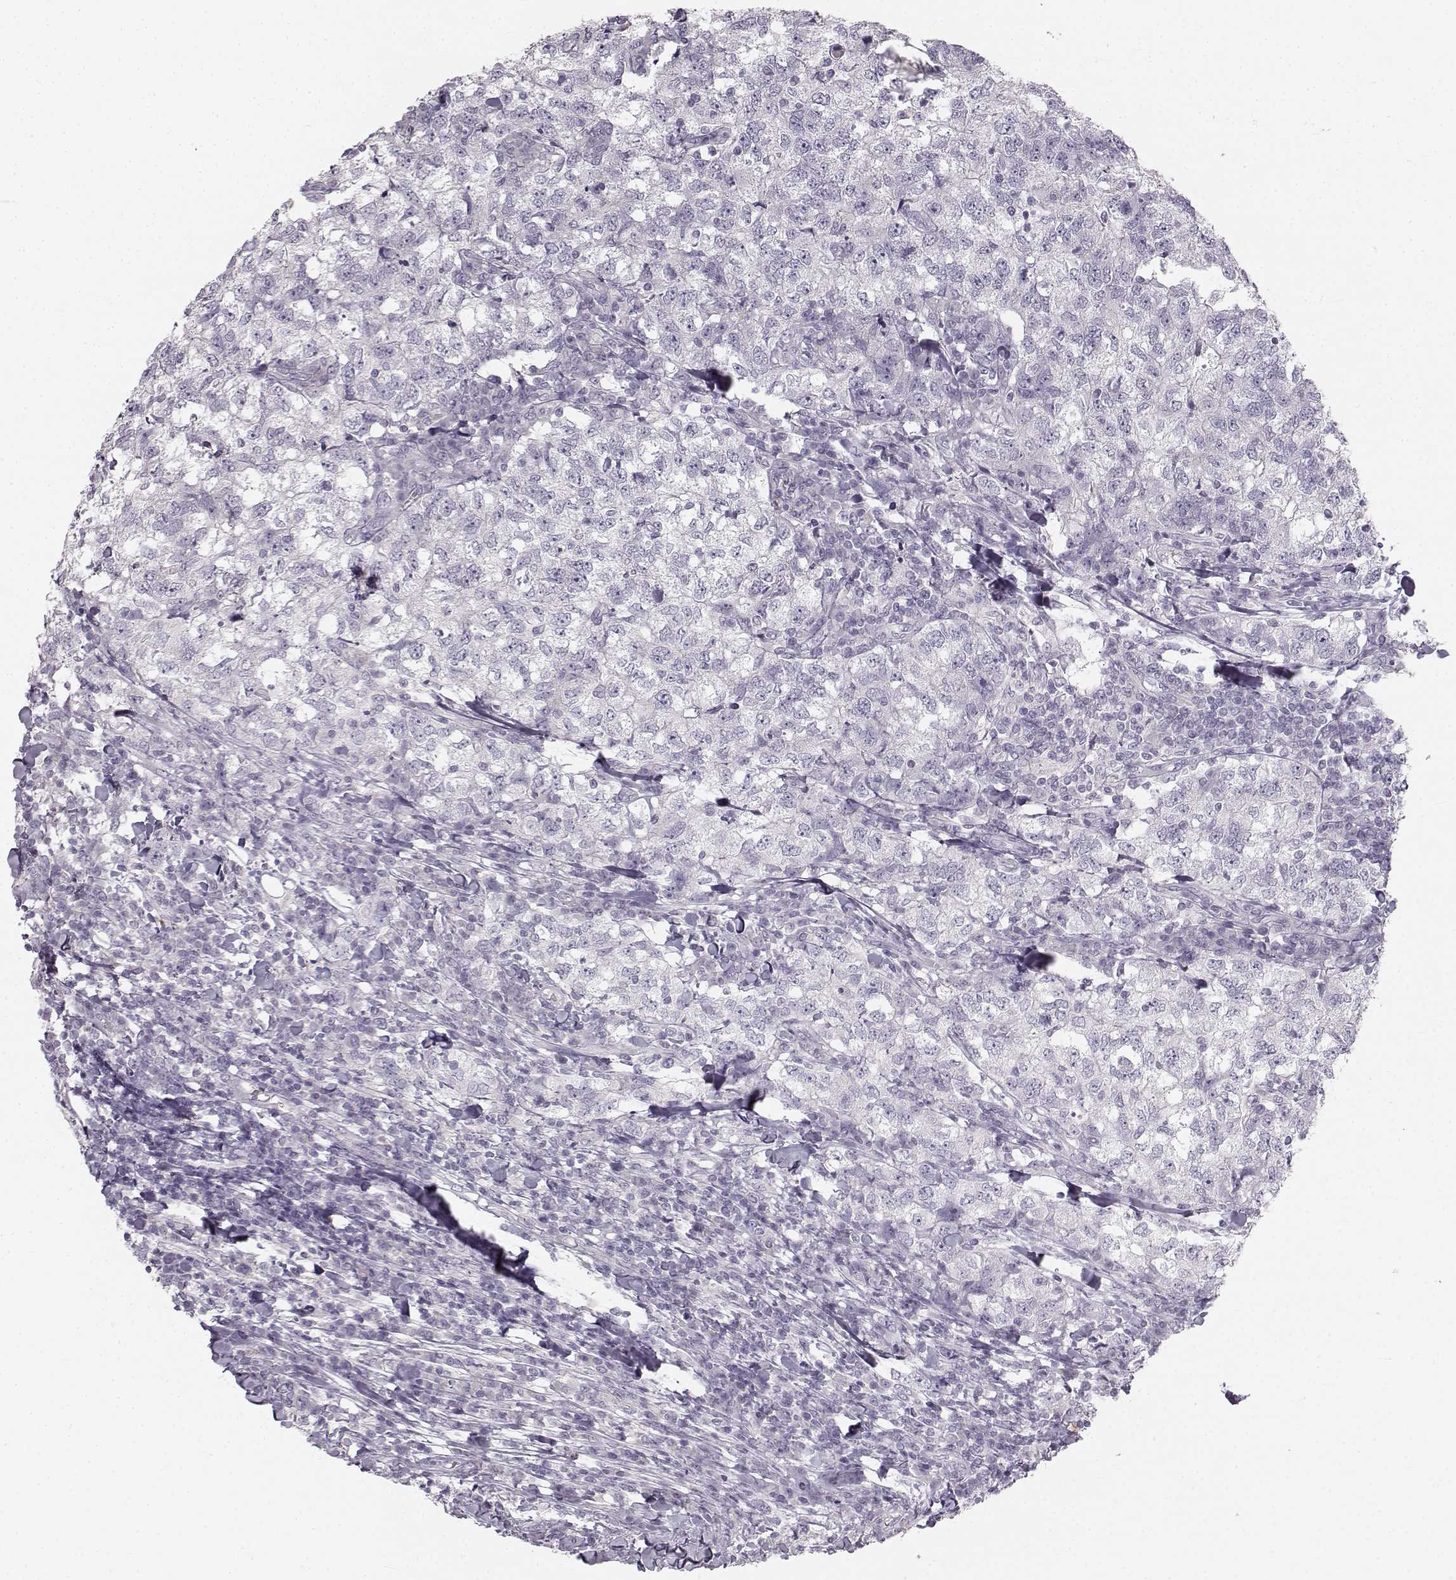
{"staining": {"intensity": "negative", "quantity": "none", "location": "none"}, "tissue": "breast cancer", "cell_type": "Tumor cells", "image_type": "cancer", "snomed": [{"axis": "morphology", "description": "Duct carcinoma"}, {"axis": "topography", "description": "Breast"}], "caption": "Breast invasive ductal carcinoma was stained to show a protein in brown. There is no significant staining in tumor cells.", "gene": "OIP5", "patient": {"sex": "female", "age": 30}}